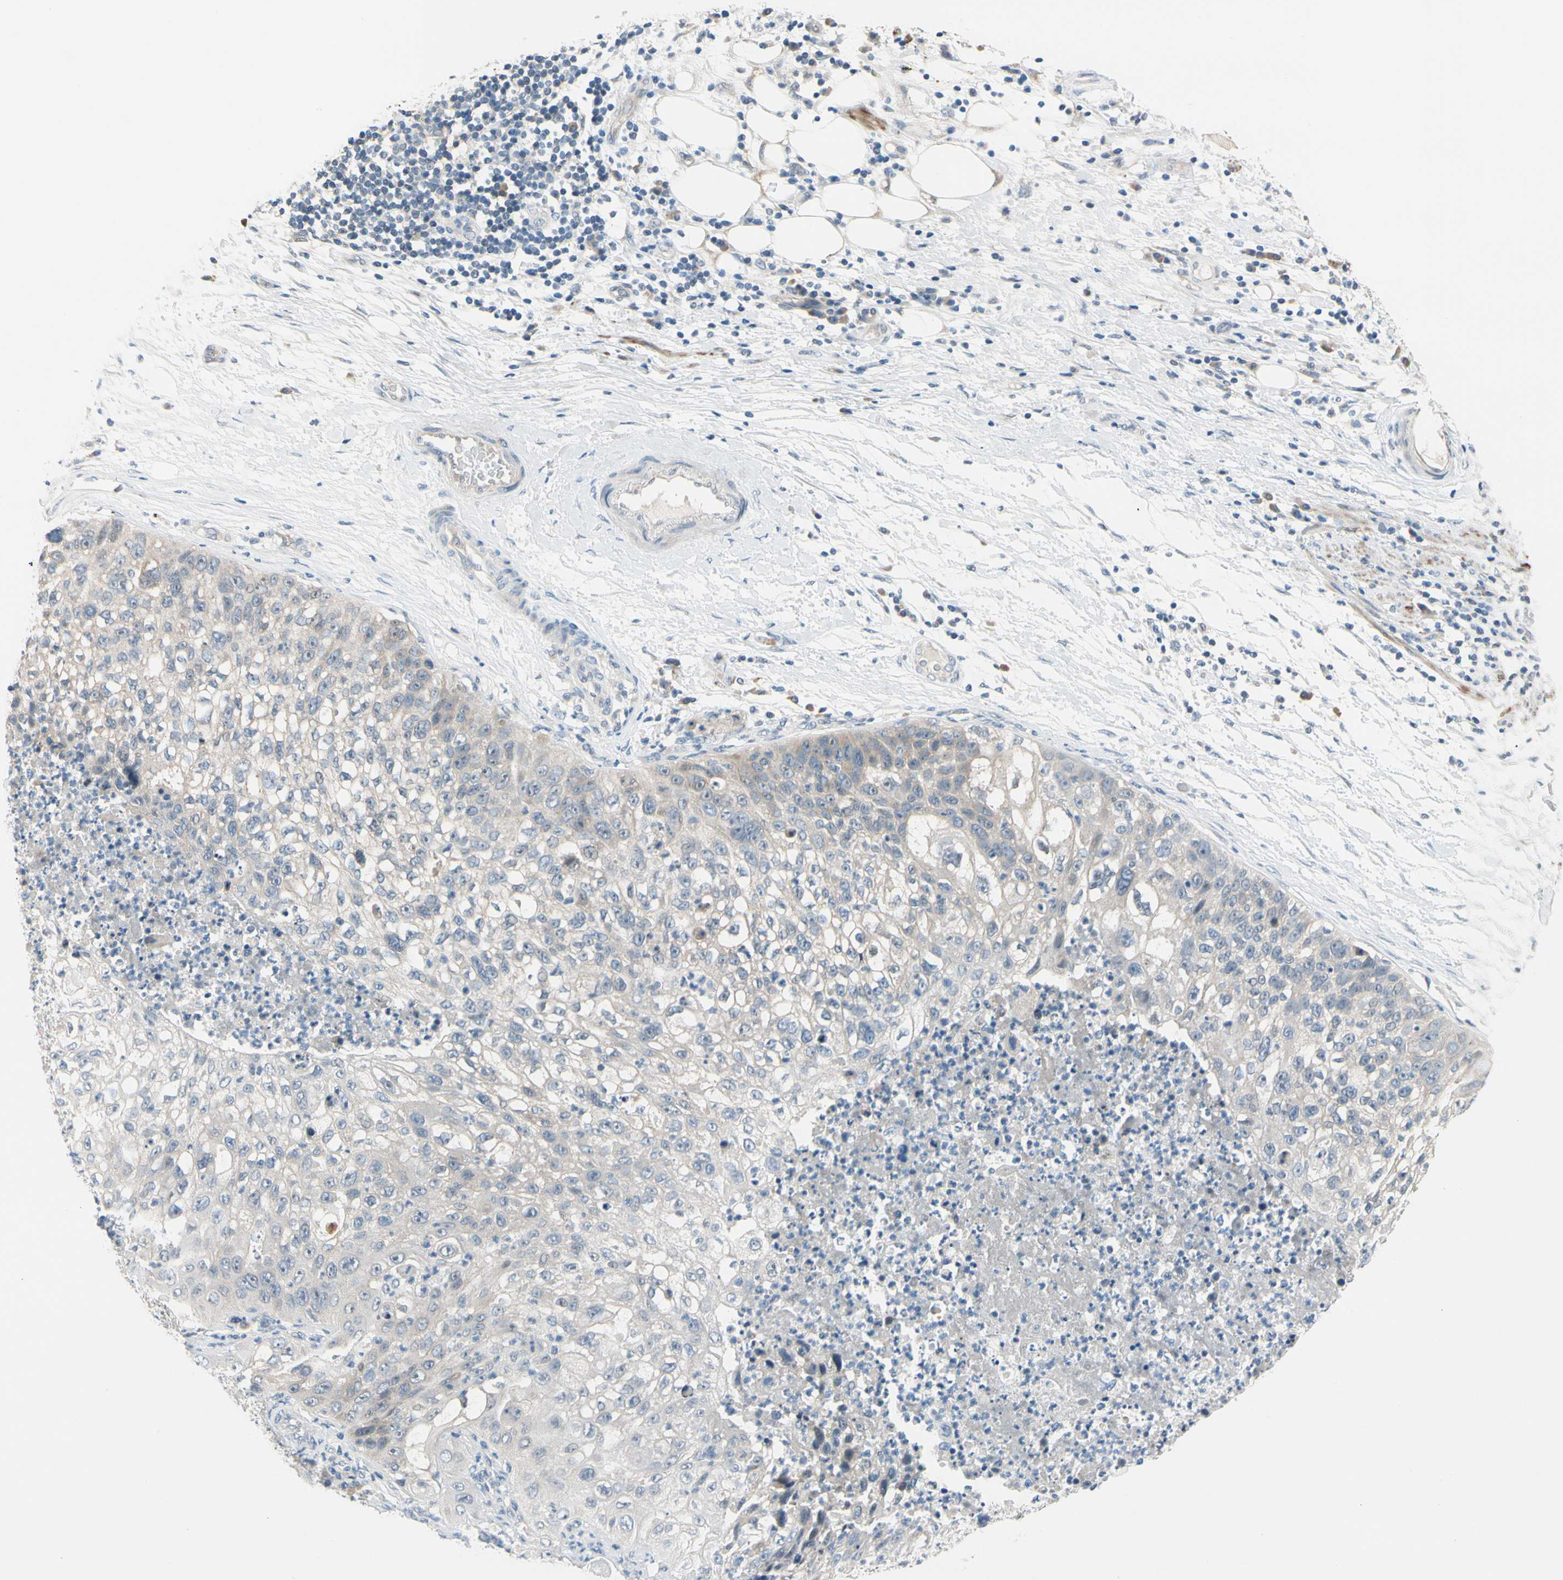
{"staining": {"intensity": "negative", "quantity": "none", "location": "none"}, "tissue": "lung cancer", "cell_type": "Tumor cells", "image_type": "cancer", "snomed": [{"axis": "morphology", "description": "Inflammation, NOS"}, {"axis": "morphology", "description": "Squamous cell carcinoma, NOS"}, {"axis": "topography", "description": "Lymph node"}, {"axis": "topography", "description": "Soft tissue"}, {"axis": "topography", "description": "Lung"}], "caption": "The immunohistochemistry (IHC) image has no significant expression in tumor cells of lung cancer (squamous cell carcinoma) tissue.", "gene": "SLC27A6", "patient": {"sex": "male", "age": 66}}